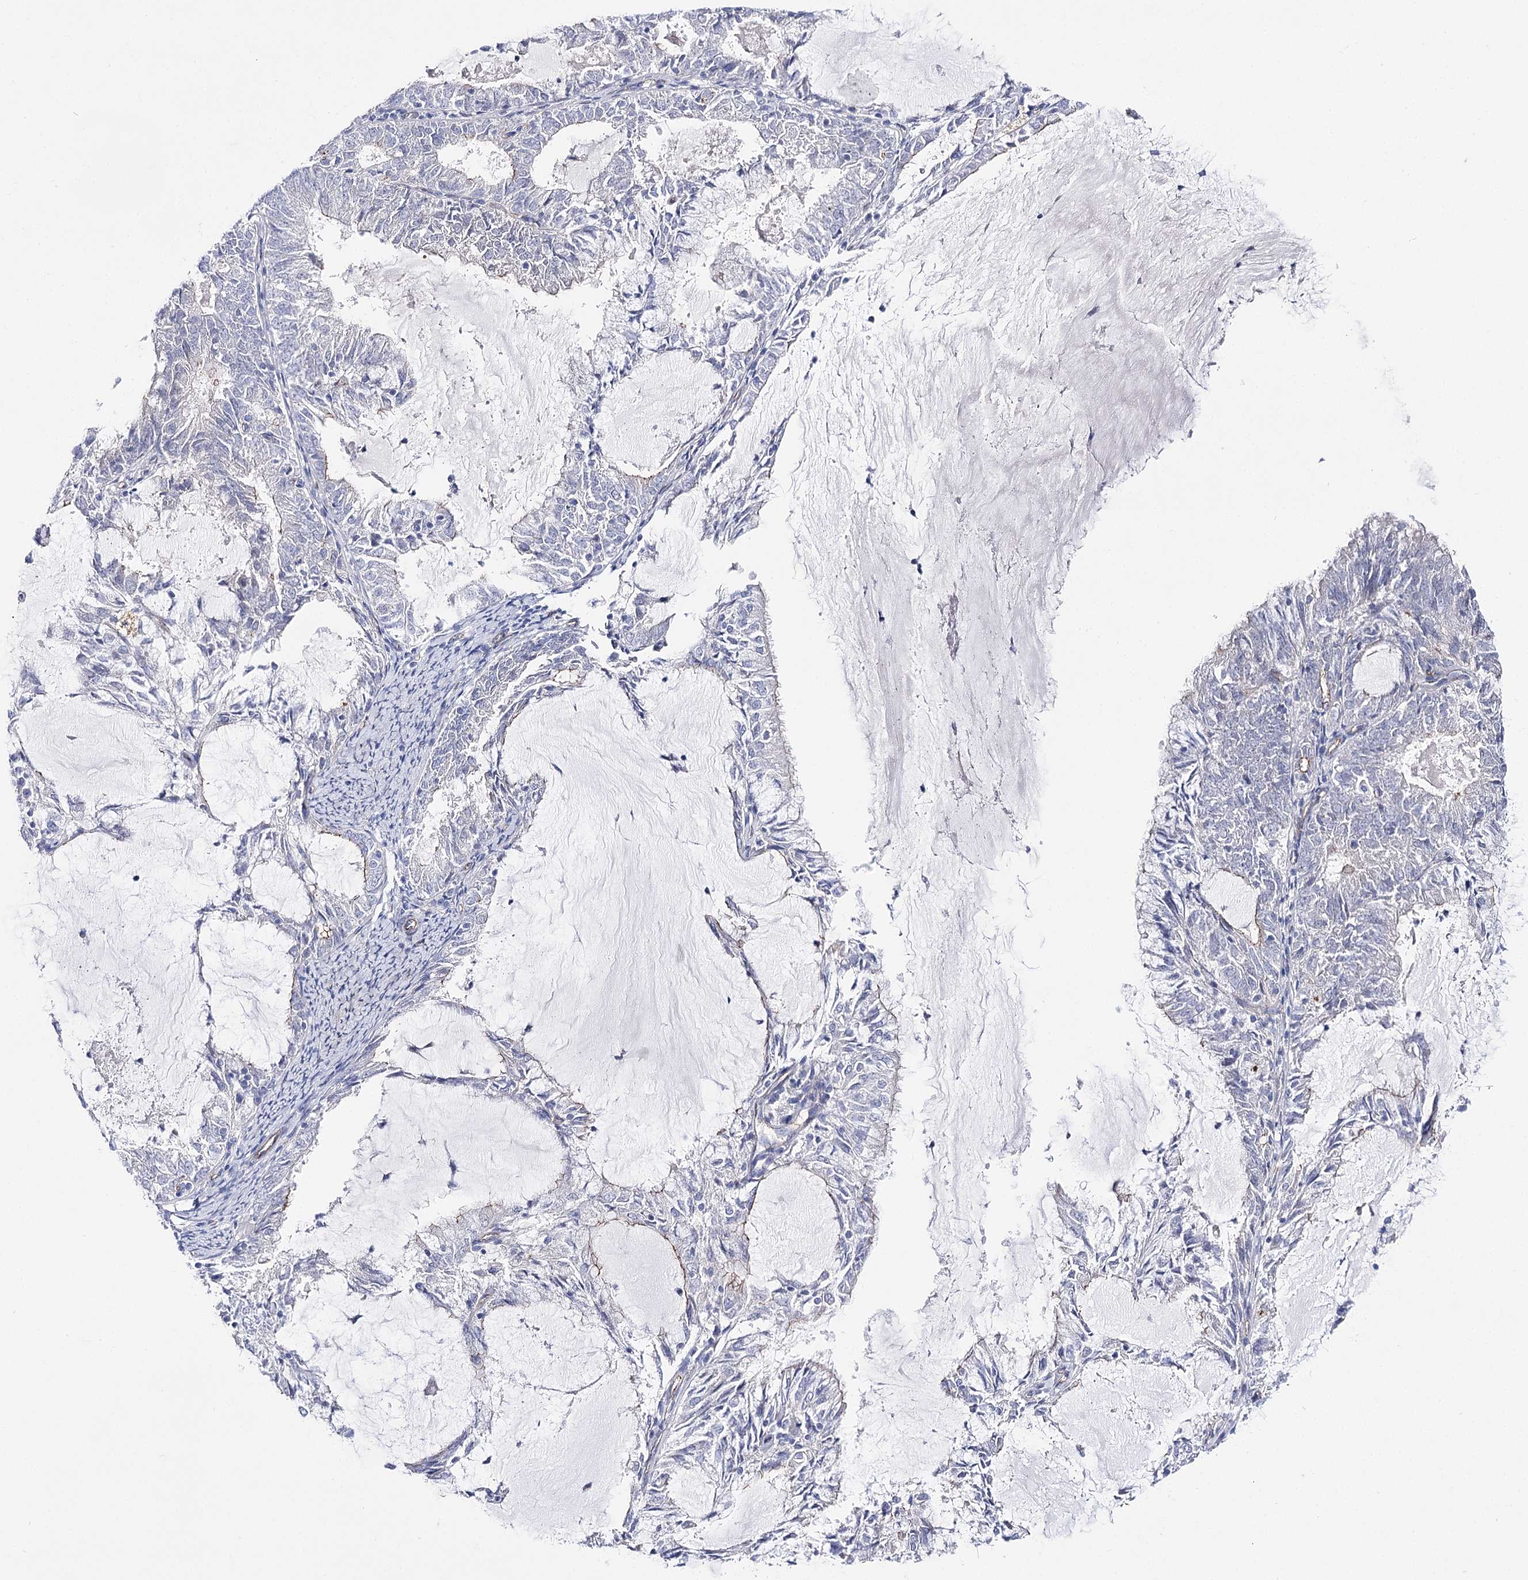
{"staining": {"intensity": "moderate", "quantity": "<25%", "location": "cytoplasmic/membranous"}, "tissue": "endometrial cancer", "cell_type": "Tumor cells", "image_type": "cancer", "snomed": [{"axis": "morphology", "description": "Adenocarcinoma, NOS"}, {"axis": "topography", "description": "Endometrium"}], "caption": "Moderate cytoplasmic/membranous protein positivity is appreciated in about <25% of tumor cells in endometrial adenocarcinoma.", "gene": "NRAP", "patient": {"sex": "female", "age": 57}}